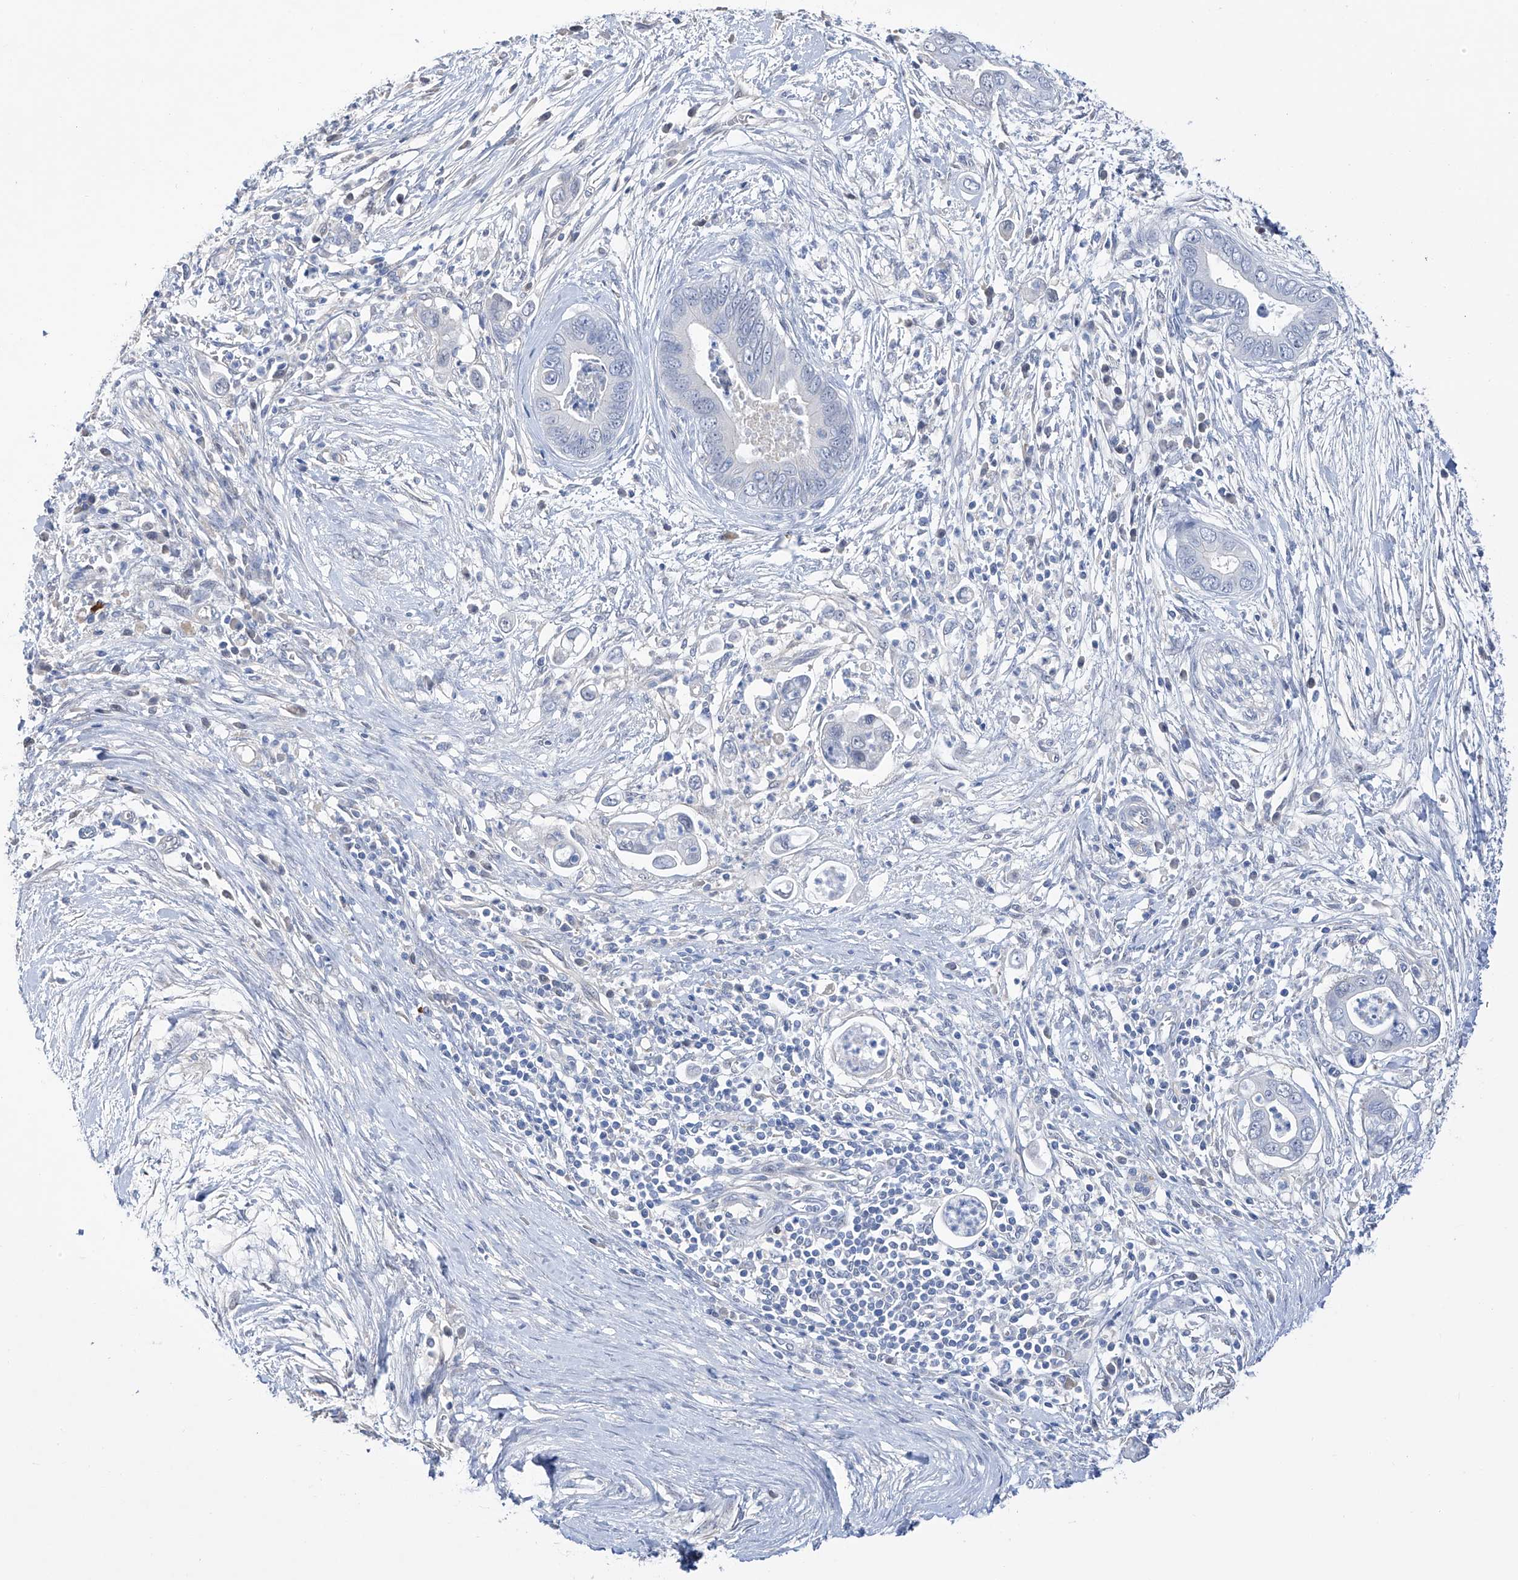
{"staining": {"intensity": "negative", "quantity": "none", "location": "none"}, "tissue": "pancreatic cancer", "cell_type": "Tumor cells", "image_type": "cancer", "snomed": [{"axis": "morphology", "description": "Adenocarcinoma, NOS"}, {"axis": "topography", "description": "Pancreas"}], "caption": "Immunohistochemistry micrograph of pancreatic adenocarcinoma stained for a protein (brown), which exhibits no staining in tumor cells. Brightfield microscopy of immunohistochemistry (IHC) stained with DAB (3,3'-diaminobenzidine) (brown) and hematoxylin (blue), captured at high magnification.", "gene": "PGM3", "patient": {"sex": "male", "age": 75}}